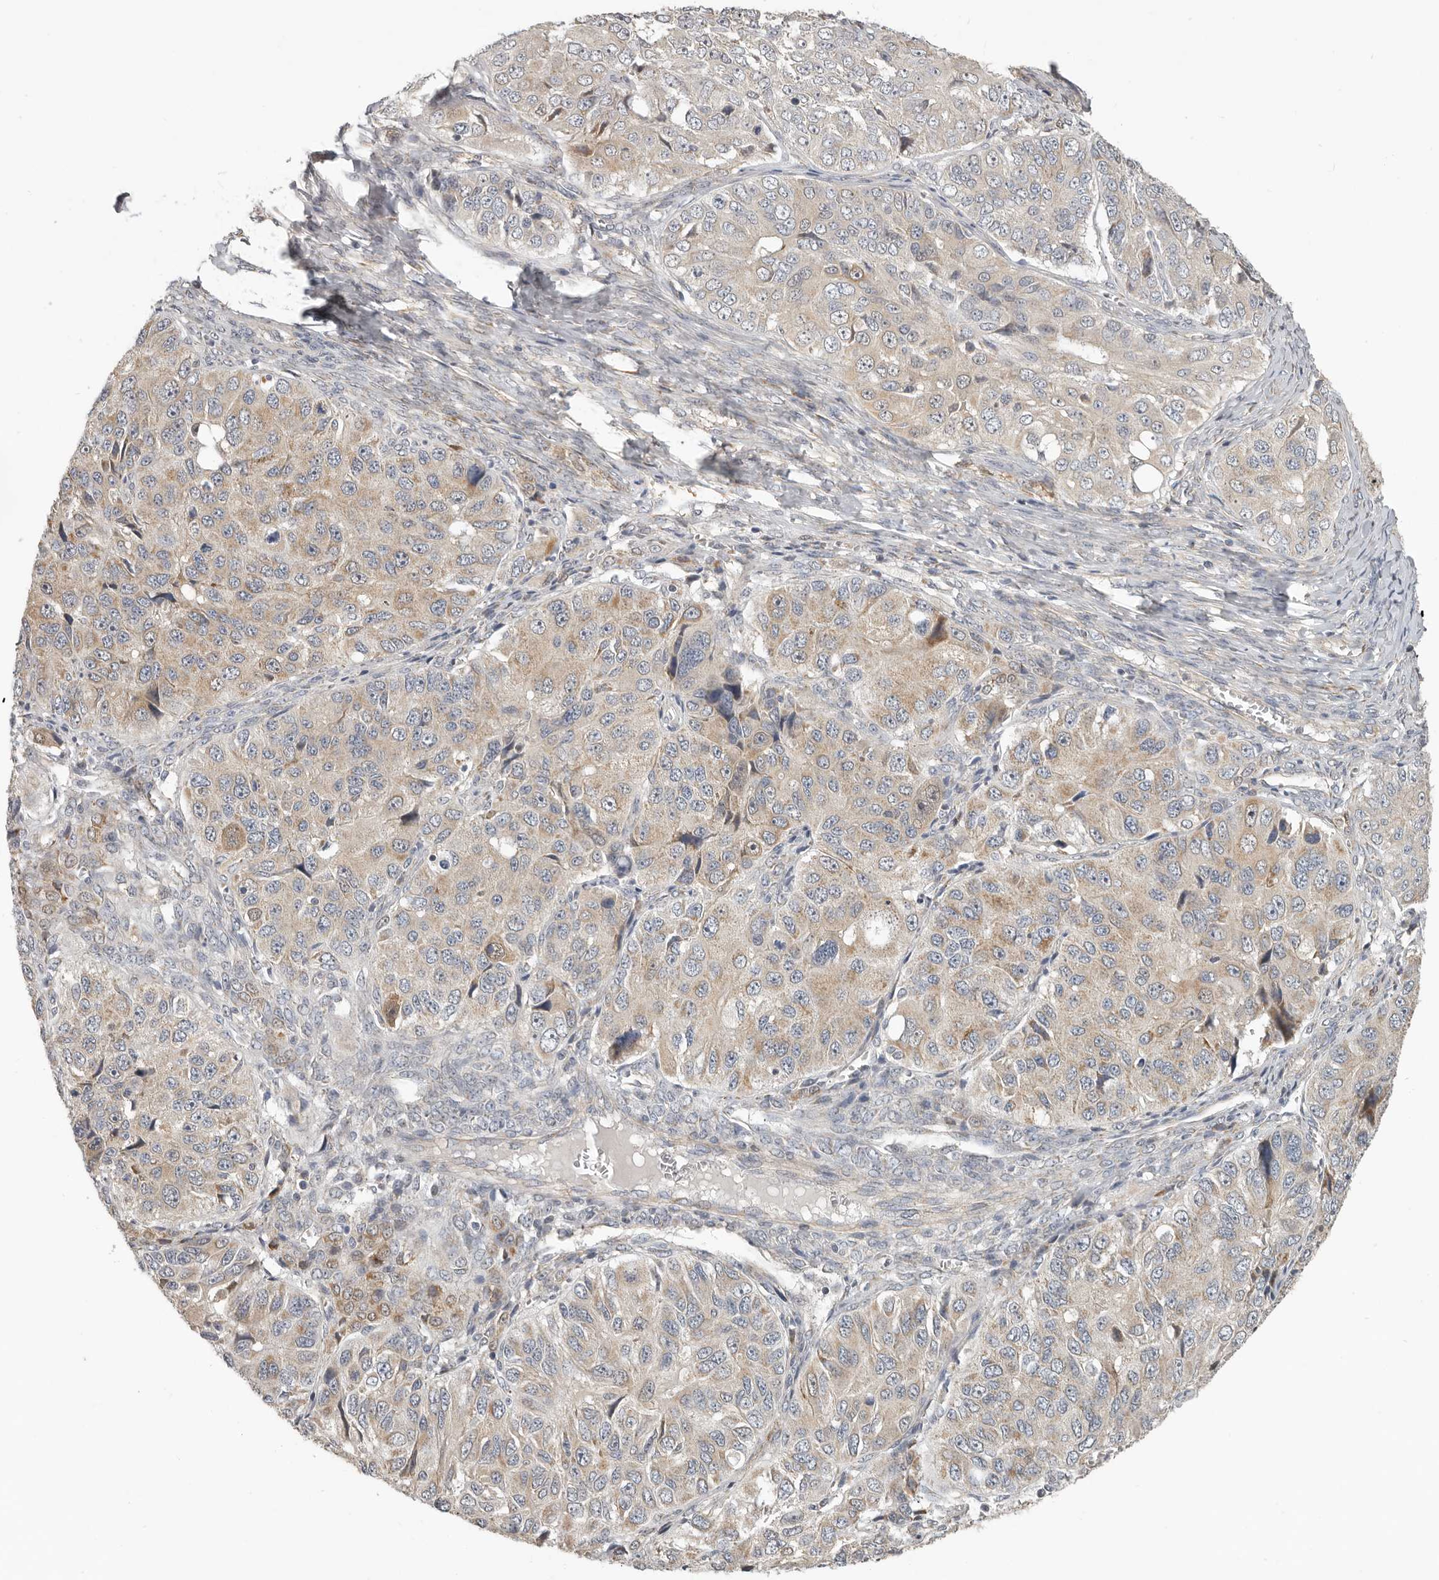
{"staining": {"intensity": "weak", "quantity": ">75%", "location": "cytoplasmic/membranous"}, "tissue": "ovarian cancer", "cell_type": "Tumor cells", "image_type": "cancer", "snomed": [{"axis": "morphology", "description": "Carcinoma, endometroid"}, {"axis": "topography", "description": "Ovary"}], "caption": "Weak cytoplasmic/membranous staining for a protein is identified in approximately >75% of tumor cells of endometroid carcinoma (ovarian) using immunohistochemistry.", "gene": "UNK", "patient": {"sex": "female", "age": 51}}